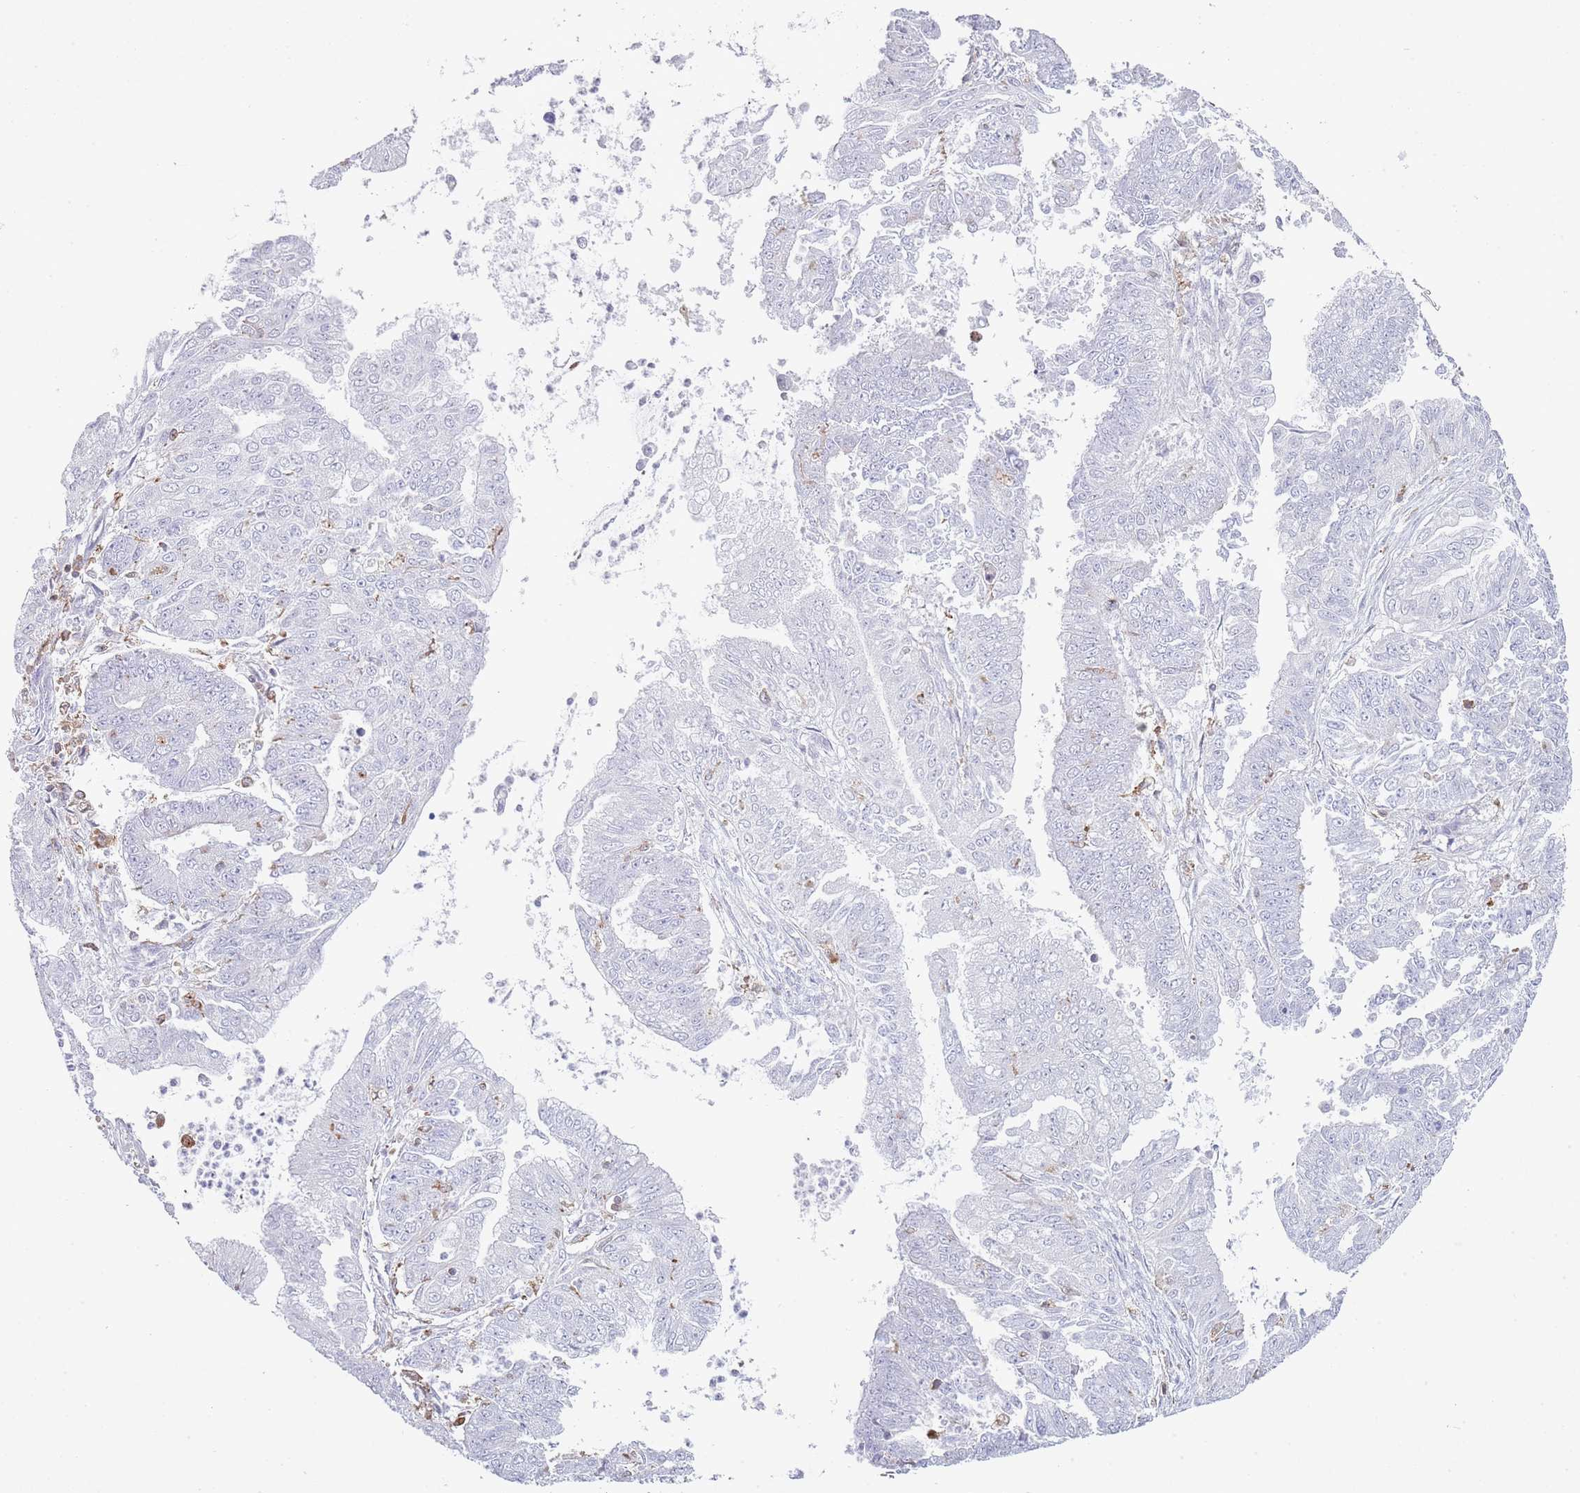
{"staining": {"intensity": "negative", "quantity": "none", "location": "none"}, "tissue": "endometrial cancer", "cell_type": "Tumor cells", "image_type": "cancer", "snomed": [{"axis": "morphology", "description": "Adenocarcinoma, NOS"}, {"axis": "topography", "description": "Endometrium"}], "caption": "A photomicrograph of endometrial cancer stained for a protein shows no brown staining in tumor cells. (Stains: DAB immunohistochemistry with hematoxylin counter stain, Microscopy: brightfield microscopy at high magnification).", "gene": "LPXN", "patient": {"sex": "female", "age": 73}}